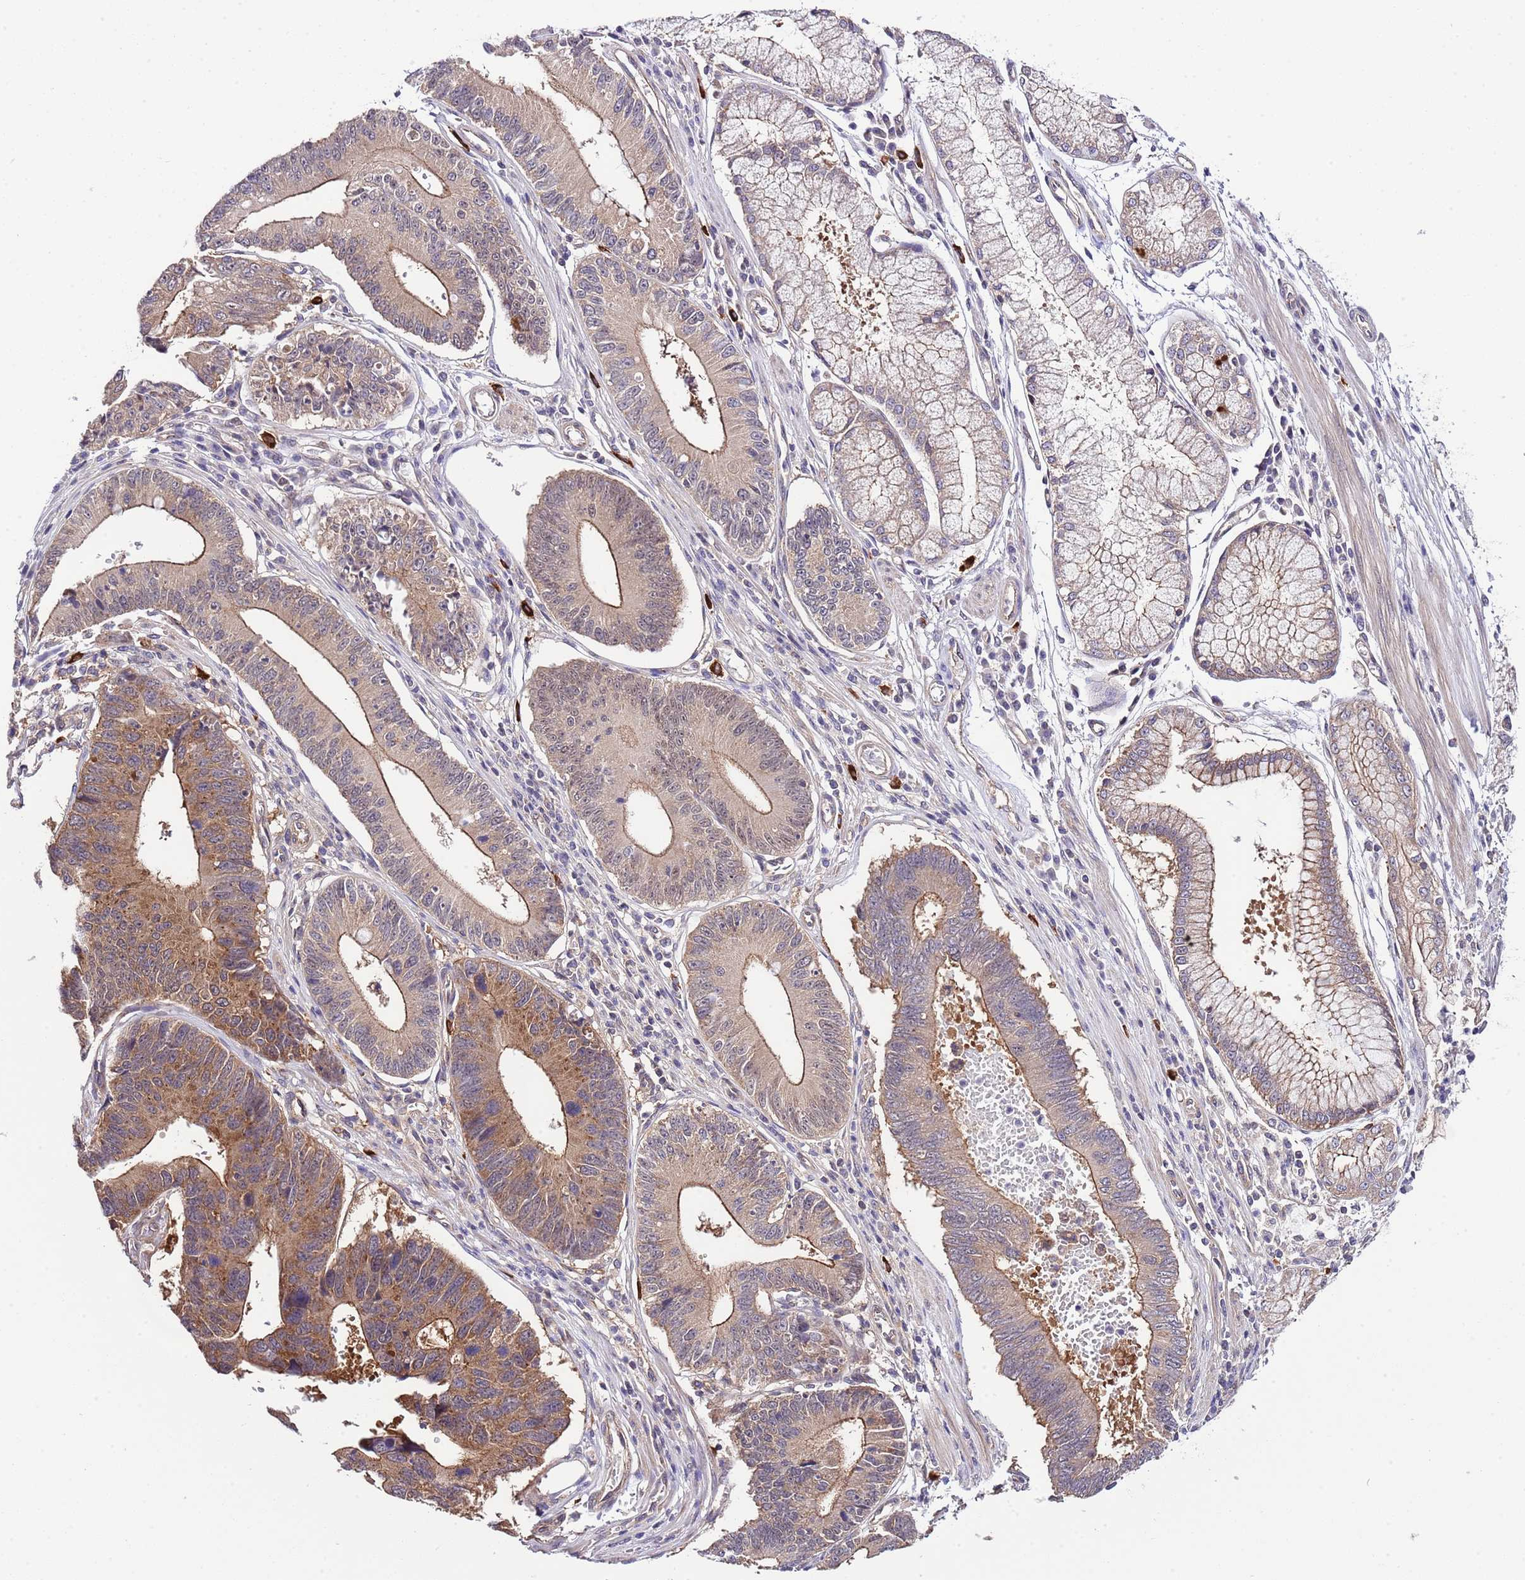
{"staining": {"intensity": "moderate", "quantity": ">75%", "location": "cytoplasmic/membranous"}, "tissue": "stomach cancer", "cell_type": "Tumor cells", "image_type": "cancer", "snomed": [{"axis": "morphology", "description": "Adenocarcinoma, NOS"}, {"axis": "topography", "description": "Stomach"}], "caption": "This is a histology image of immunohistochemistry staining of stomach cancer (adenocarcinoma), which shows moderate positivity in the cytoplasmic/membranous of tumor cells.", "gene": "DONSON", "patient": {"sex": "male", "age": 59}}